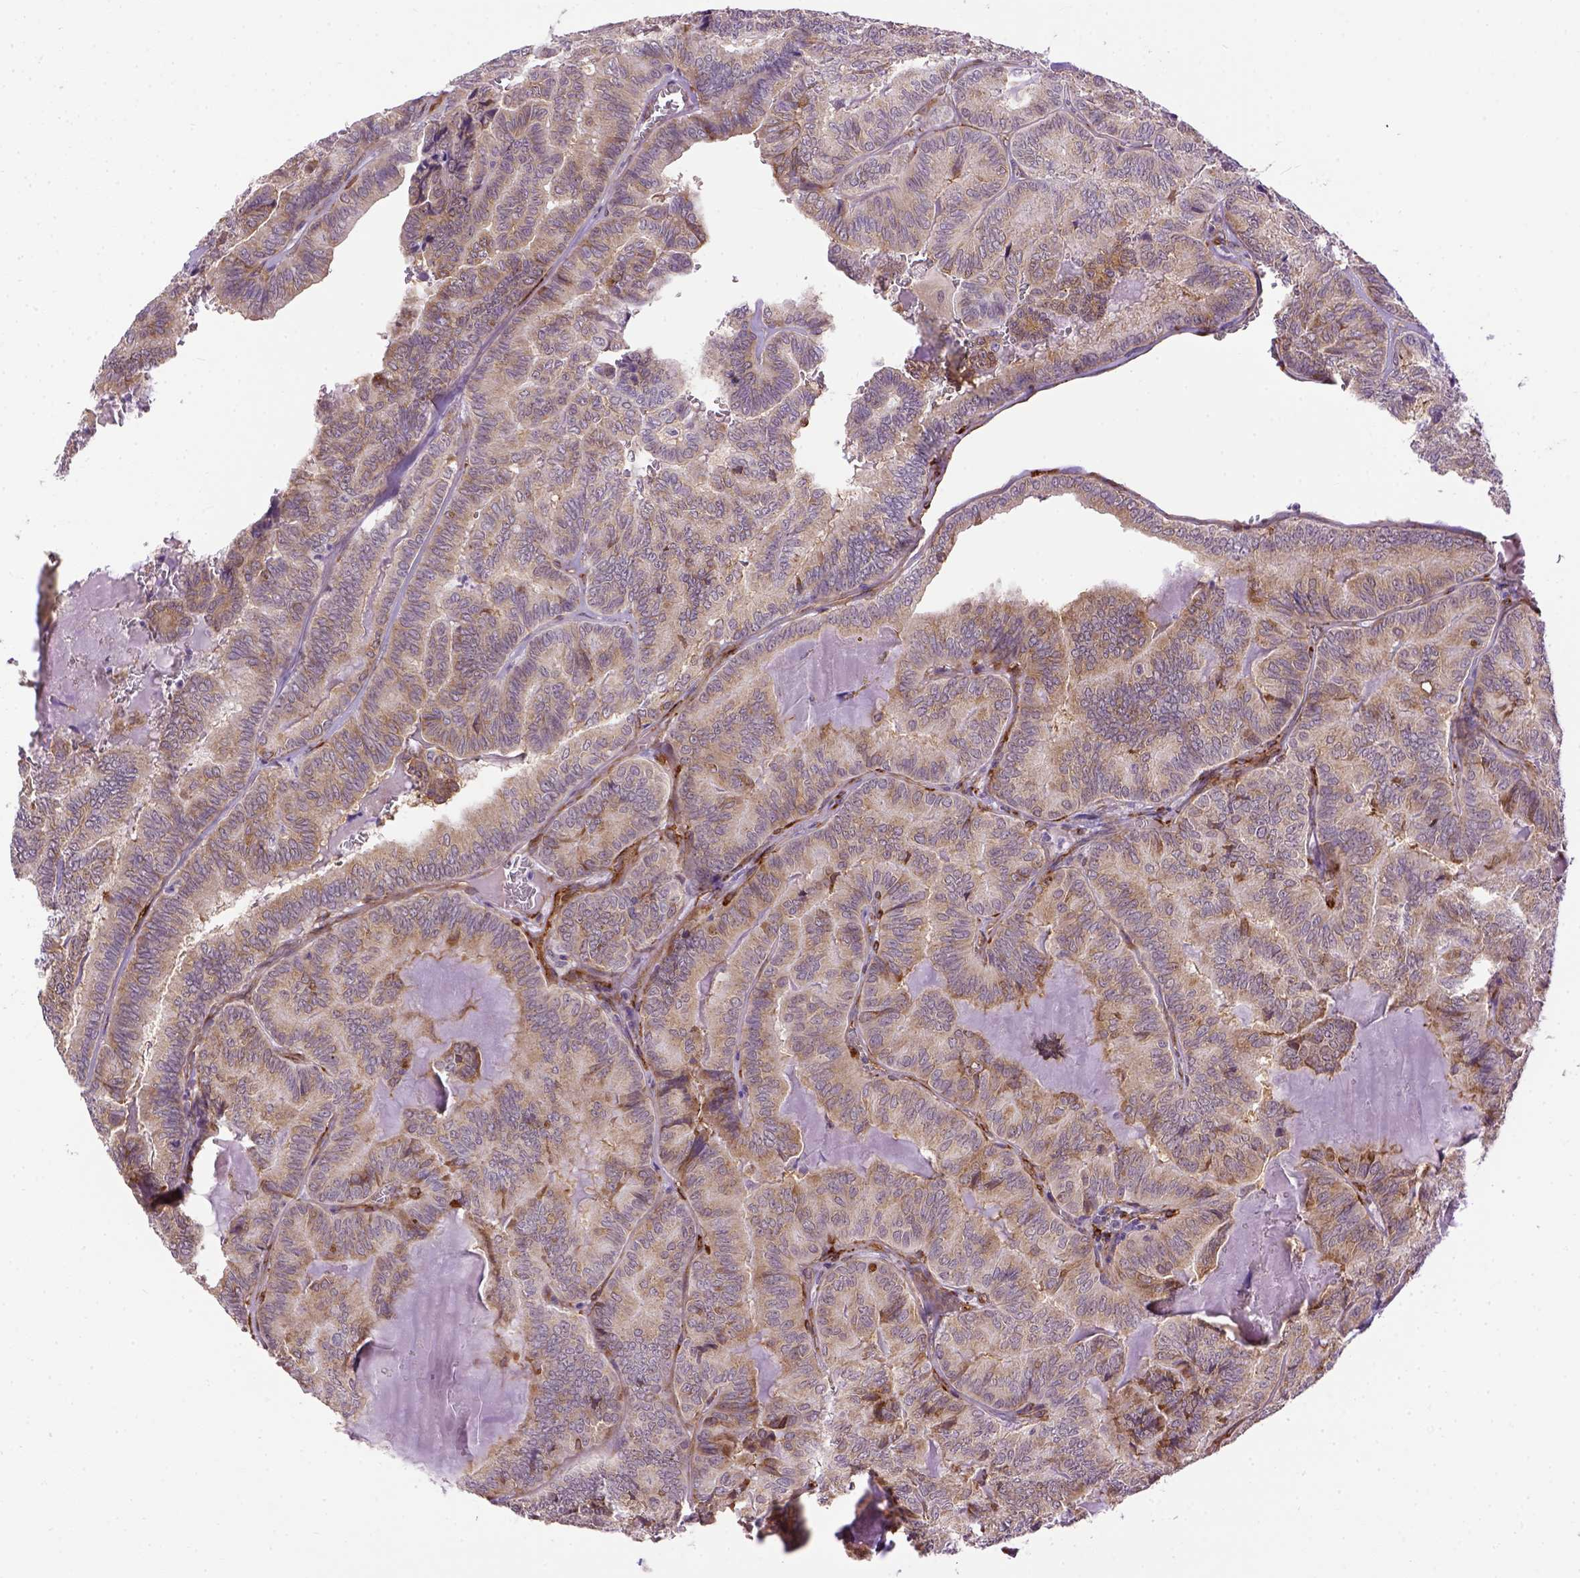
{"staining": {"intensity": "moderate", "quantity": ">75%", "location": "cytoplasmic/membranous"}, "tissue": "thyroid cancer", "cell_type": "Tumor cells", "image_type": "cancer", "snomed": [{"axis": "morphology", "description": "Papillary adenocarcinoma, NOS"}, {"axis": "topography", "description": "Thyroid gland"}], "caption": "Moderate cytoplasmic/membranous protein expression is present in approximately >75% of tumor cells in thyroid cancer (papillary adenocarcinoma).", "gene": "KAZN", "patient": {"sex": "female", "age": 75}}